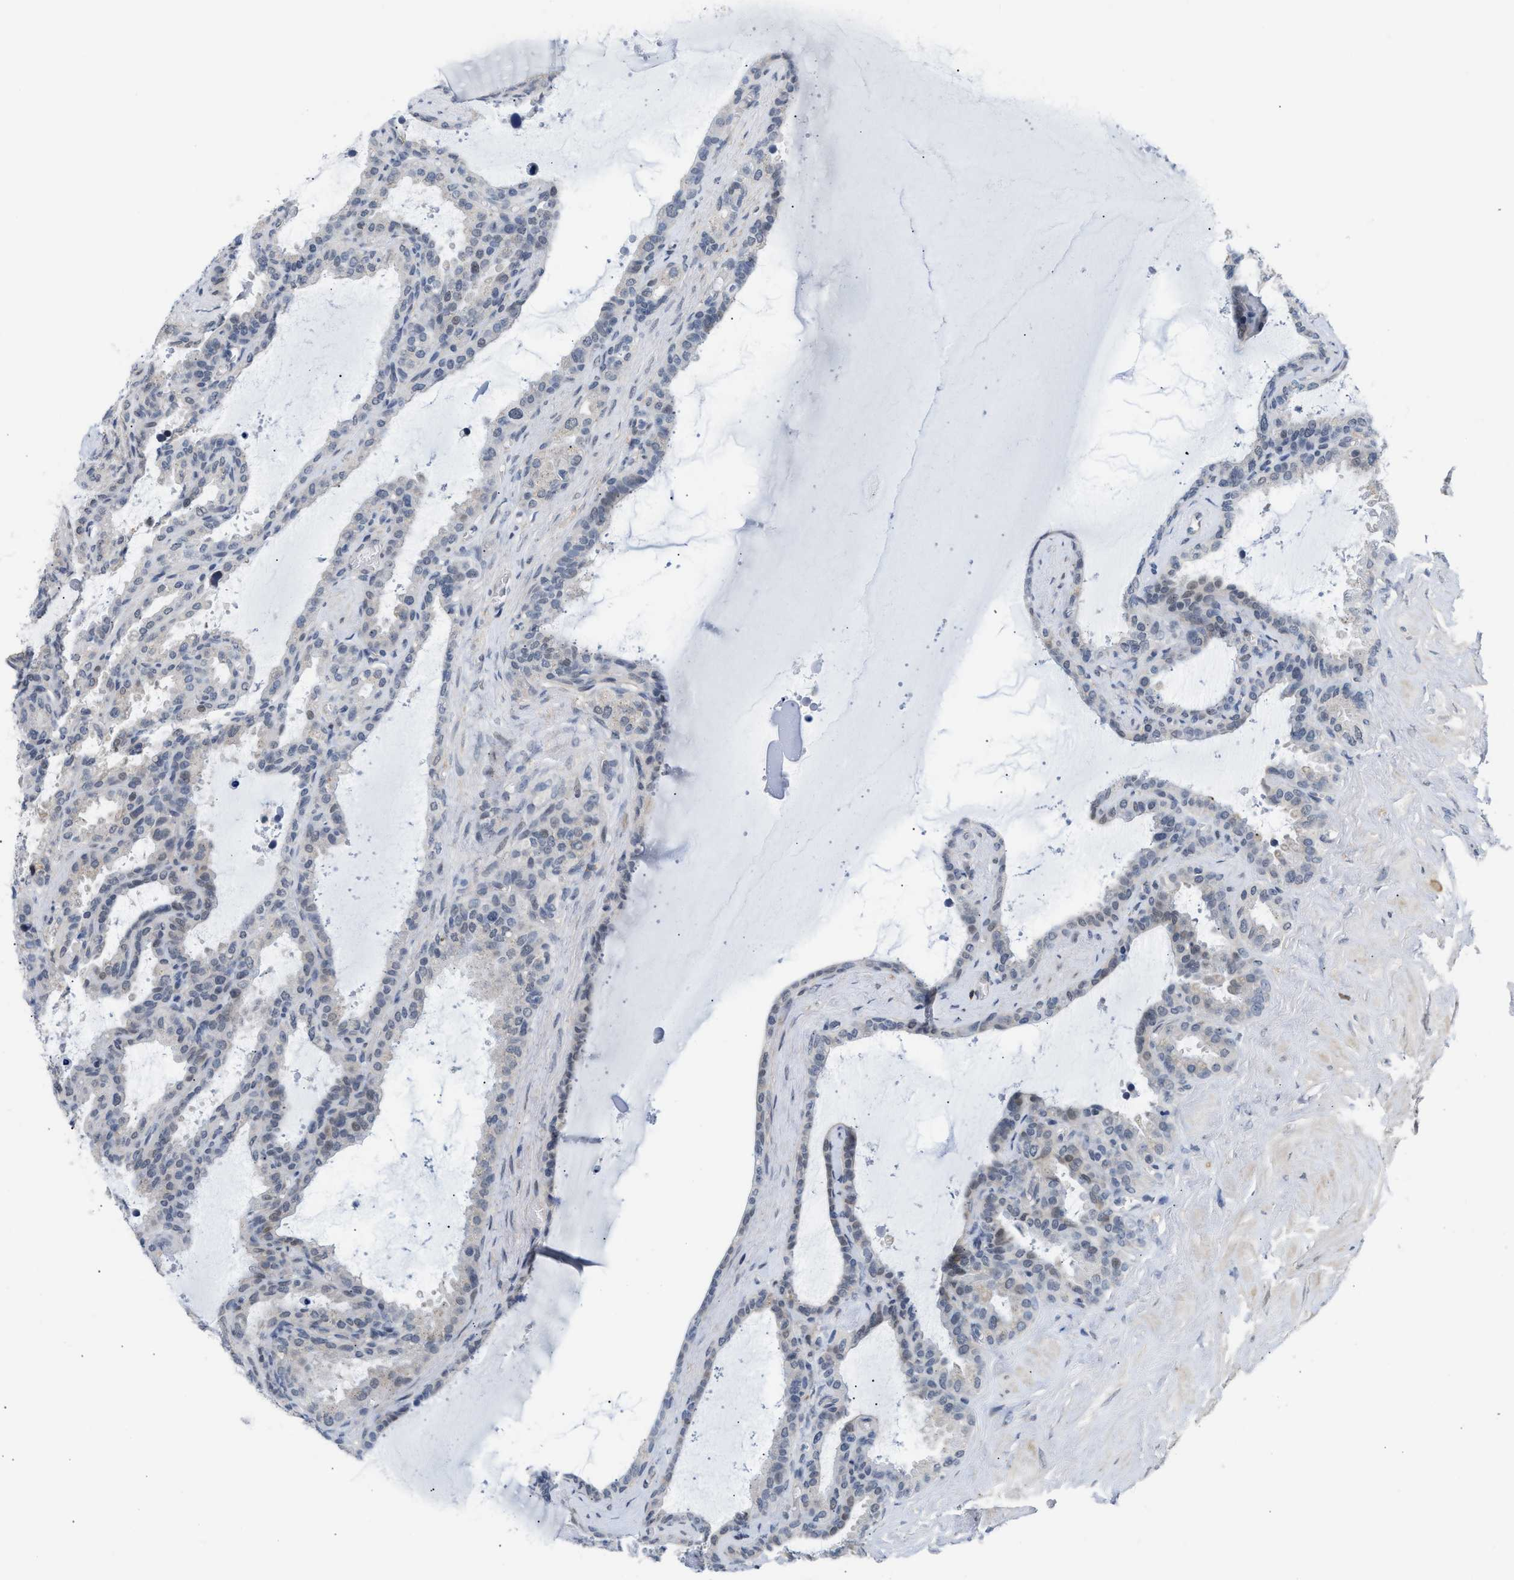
{"staining": {"intensity": "negative", "quantity": "none", "location": "none"}, "tissue": "seminal vesicle", "cell_type": "Glandular cells", "image_type": "normal", "snomed": [{"axis": "morphology", "description": "Normal tissue, NOS"}, {"axis": "topography", "description": "Seminal veicle"}], "caption": "Immunohistochemistry of unremarkable human seminal vesicle displays no positivity in glandular cells.", "gene": "TXNRD3", "patient": {"sex": "male", "age": 46}}